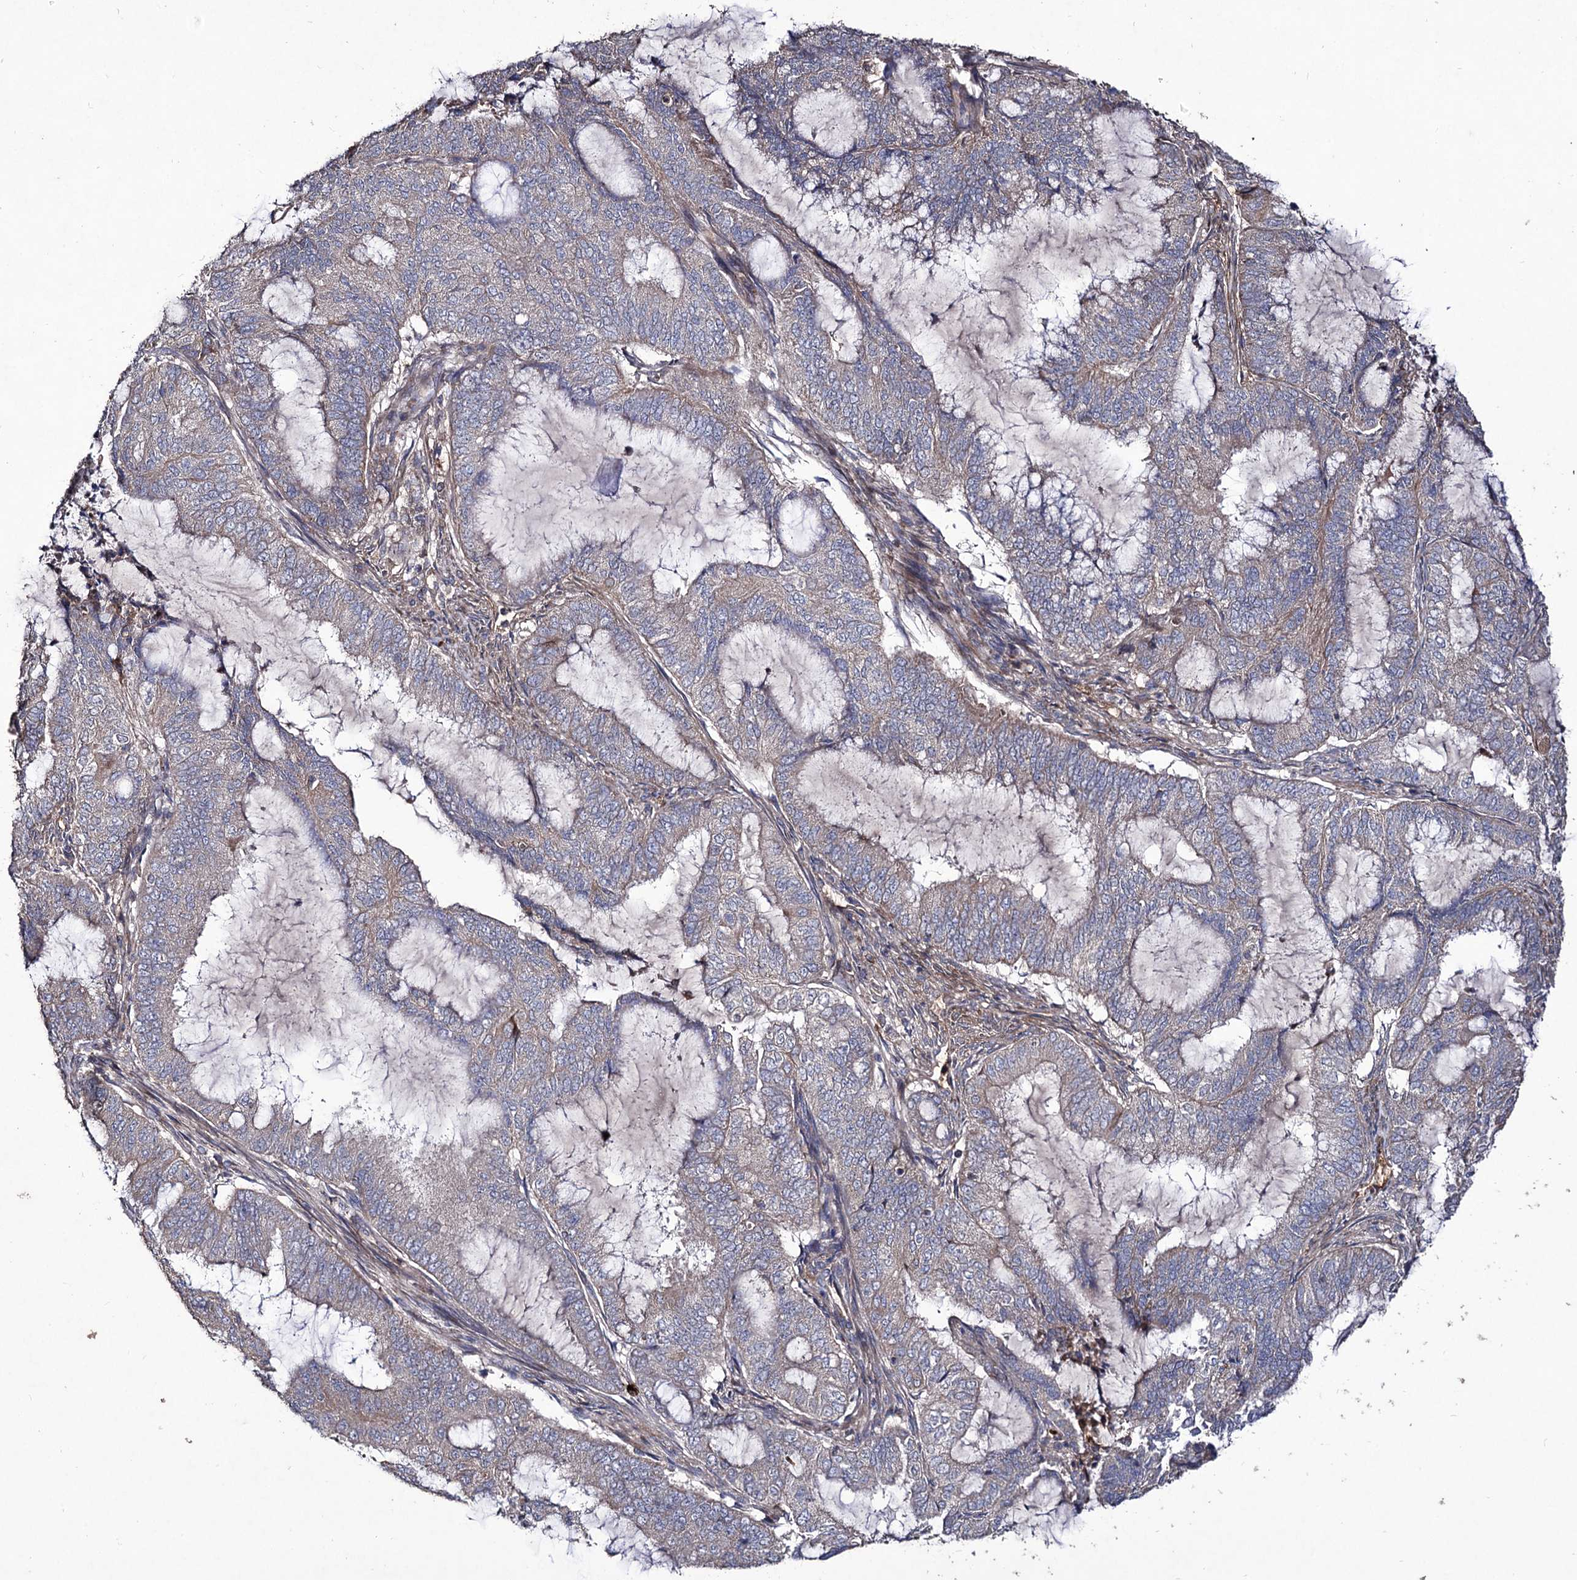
{"staining": {"intensity": "negative", "quantity": "none", "location": "none"}, "tissue": "endometrial cancer", "cell_type": "Tumor cells", "image_type": "cancer", "snomed": [{"axis": "morphology", "description": "Adenocarcinoma, NOS"}, {"axis": "topography", "description": "Endometrium"}], "caption": "Protein analysis of adenocarcinoma (endometrial) reveals no significant staining in tumor cells. (DAB (3,3'-diaminobenzidine) IHC, high magnification).", "gene": "MYO1H", "patient": {"sex": "female", "age": 51}}